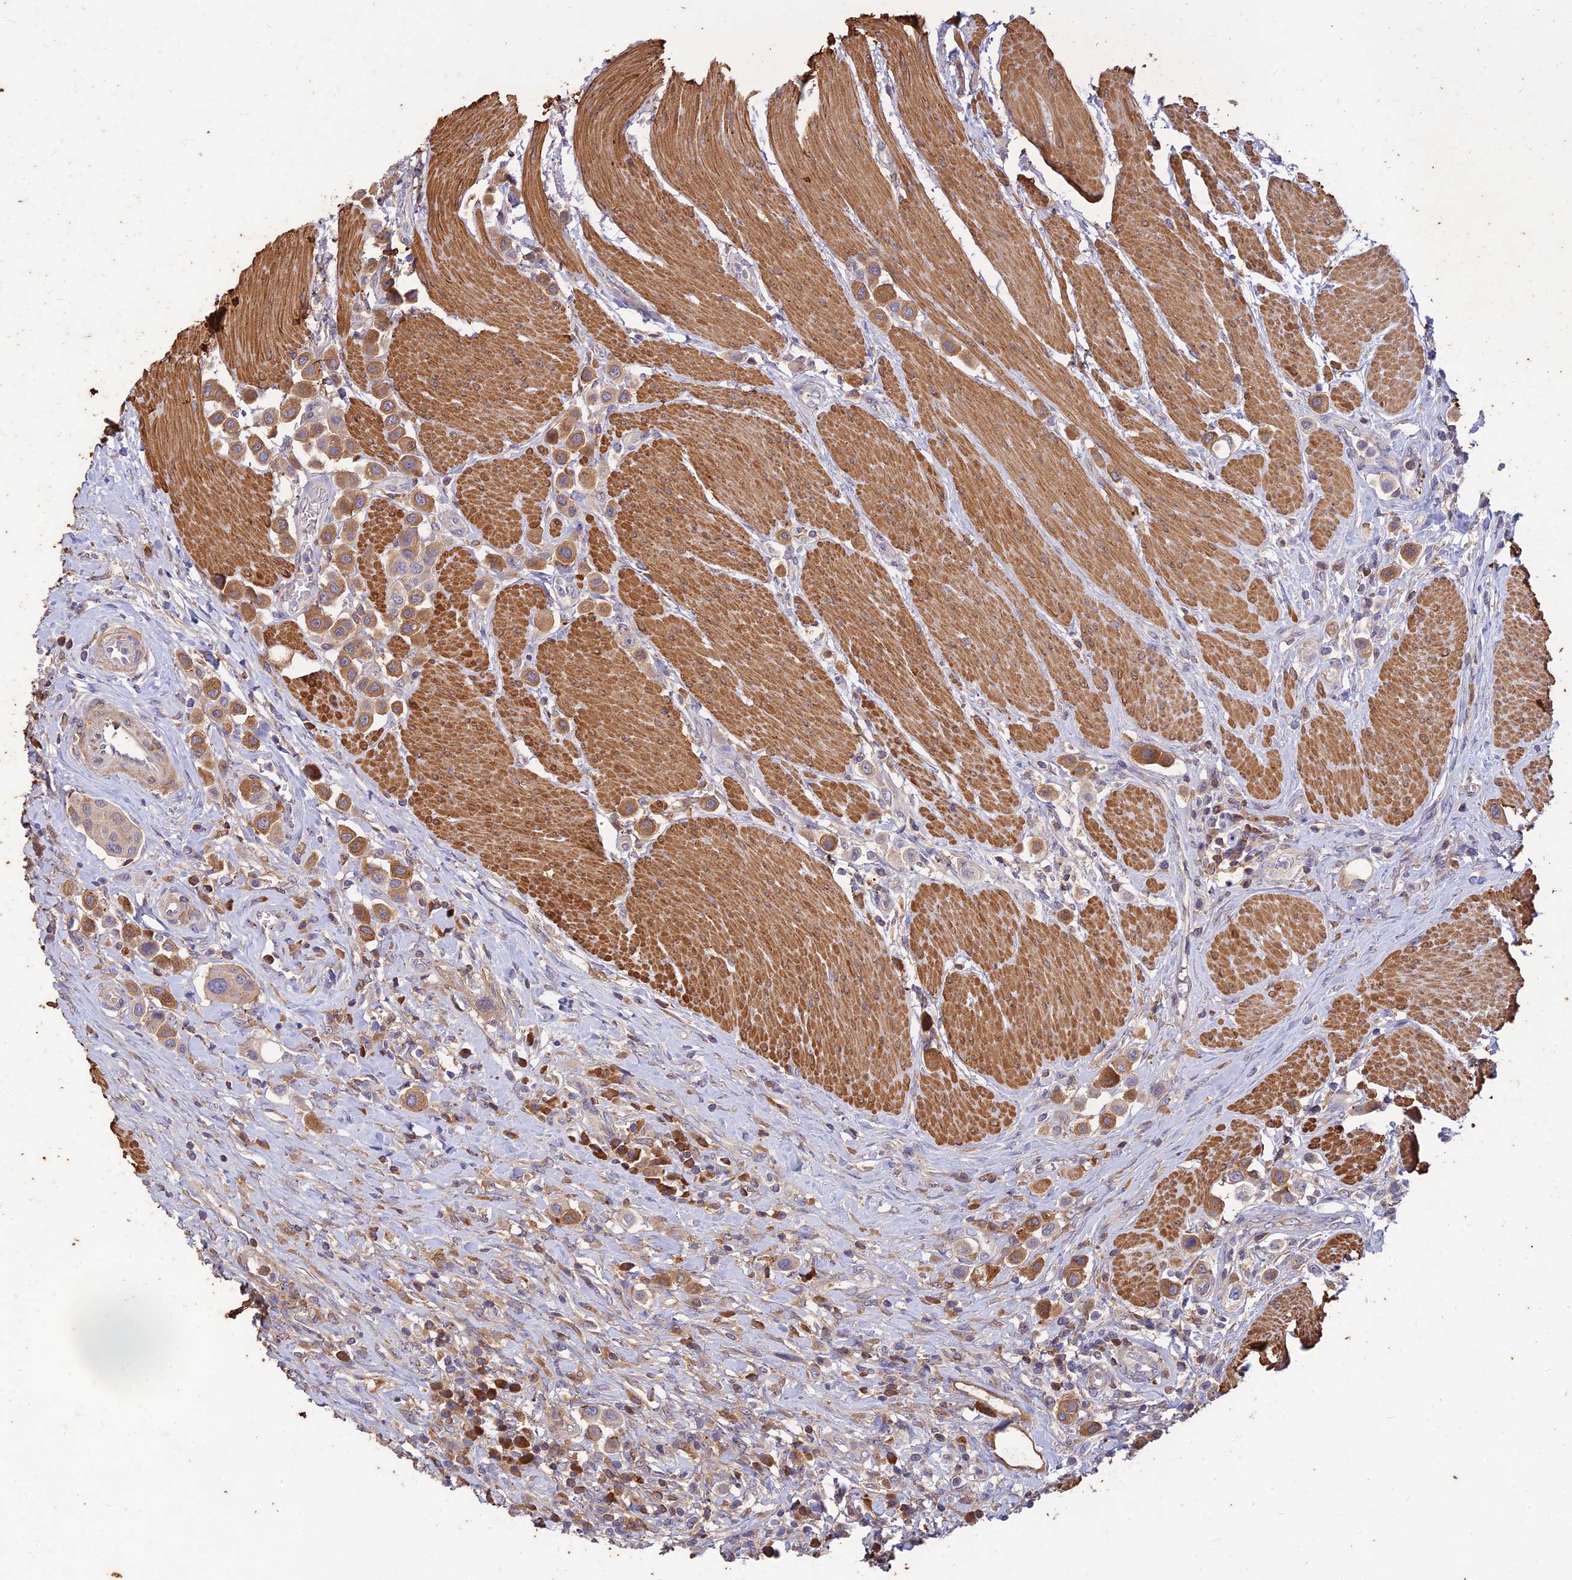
{"staining": {"intensity": "moderate", "quantity": ">75%", "location": "cytoplasmic/membranous"}, "tissue": "urothelial cancer", "cell_type": "Tumor cells", "image_type": "cancer", "snomed": [{"axis": "morphology", "description": "Urothelial carcinoma, High grade"}, {"axis": "topography", "description": "Urinary bladder"}], "caption": "Protein expression analysis of high-grade urothelial carcinoma demonstrates moderate cytoplasmic/membranous positivity in approximately >75% of tumor cells. (Stains: DAB in brown, nuclei in blue, Microscopy: brightfield microscopy at high magnification).", "gene": "ACSM5", "patient": {"sex": "male", "age": 50}}